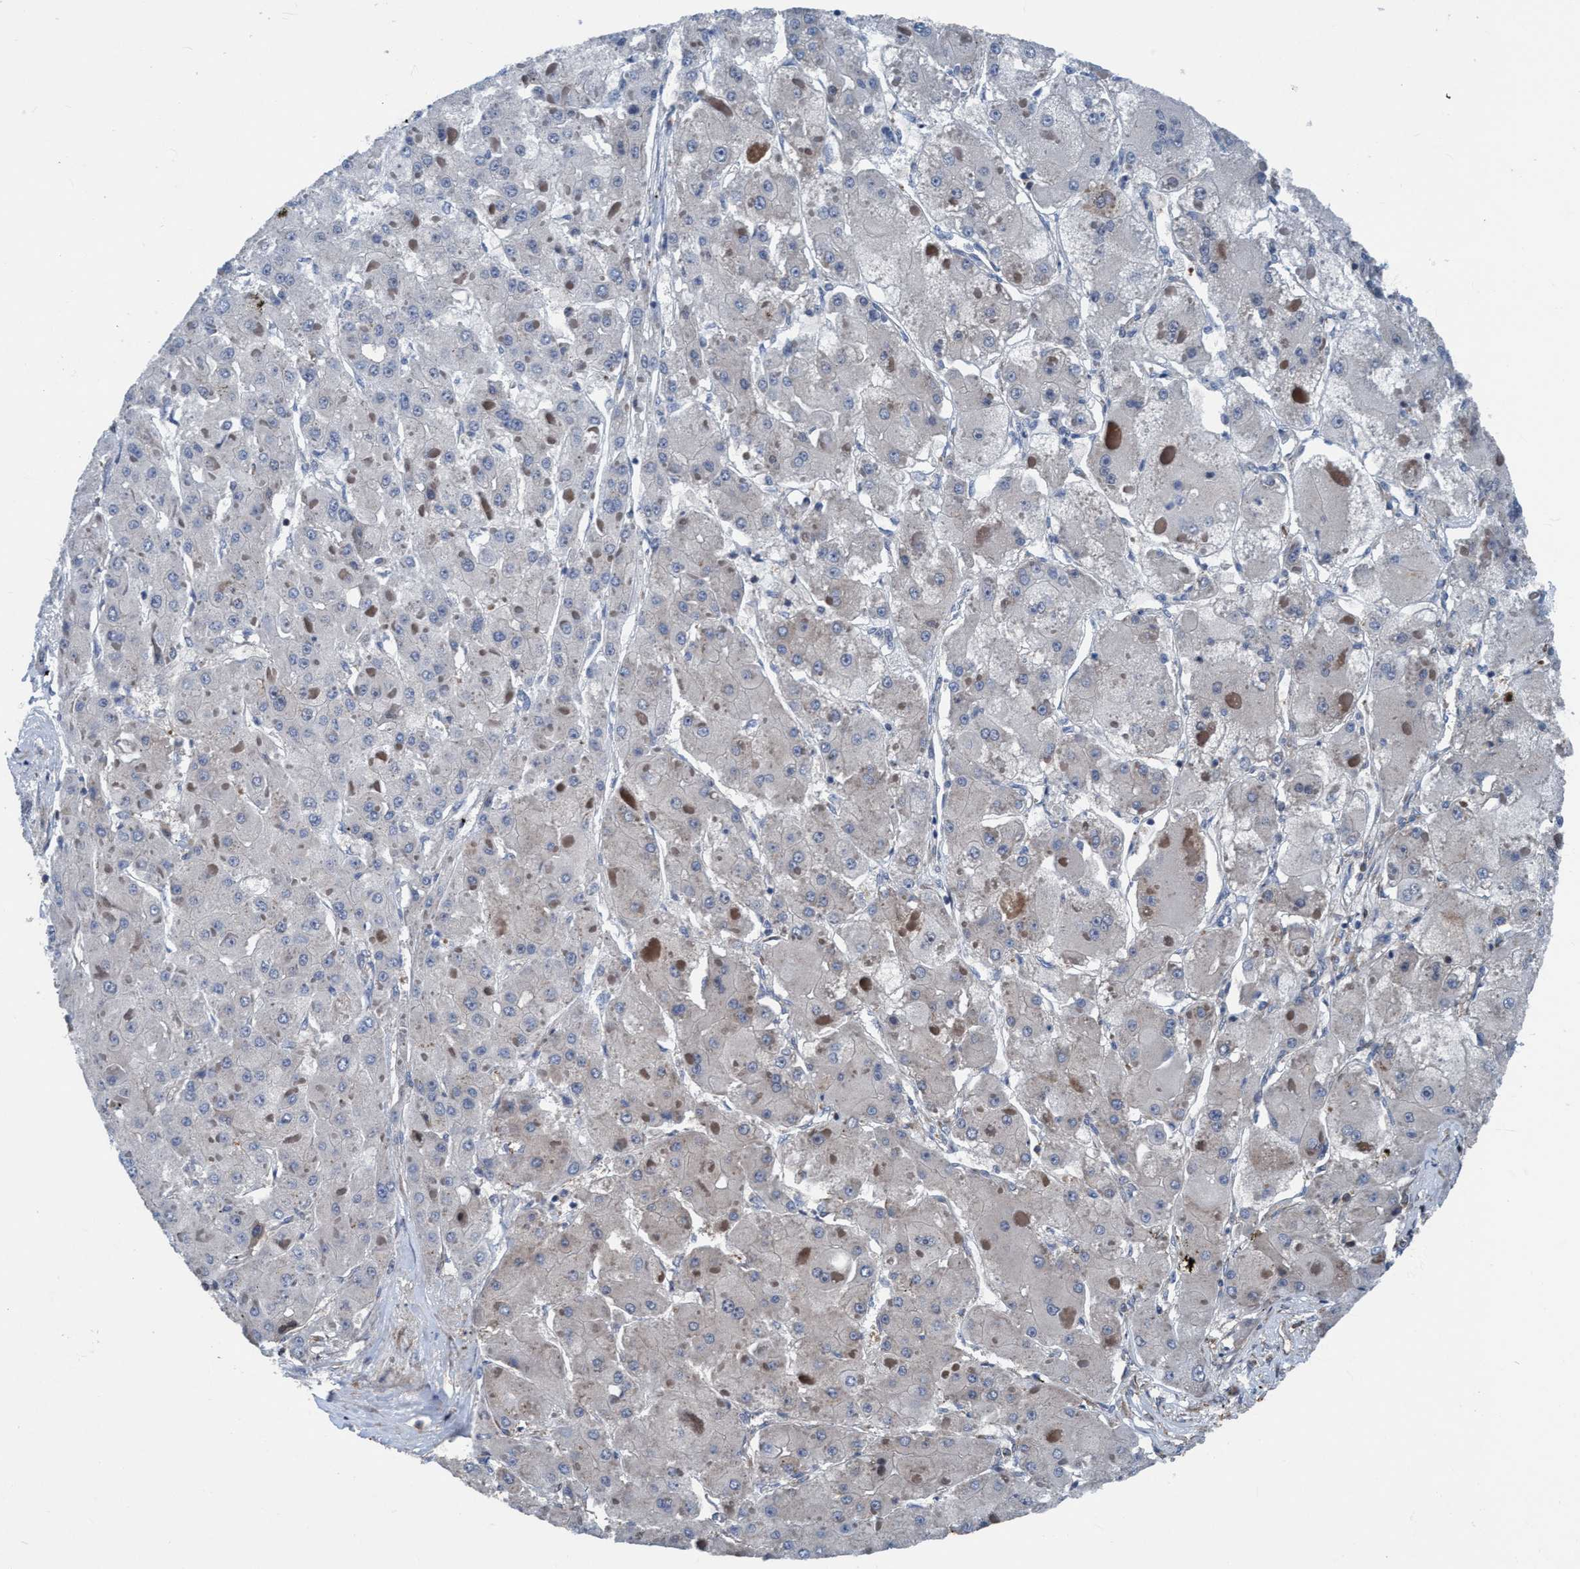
{"staining": {"intensity": "negative", "quantity": "none", "location": "none"}, "tissue": "liver cancer", "cell_type": "Tumor cells", "image_type": "cancer", "snomed": [{"axis": "morphology", "description": "Carcinoma, Hepatocellular, NOS"}, {"axis": "topography", "description": "Liver"}], "caption": "Tumor cells are negative for brown protein staining in liver cancer.", "gene": "NMT1", "patient": {"sex": "female", "age": 73}}